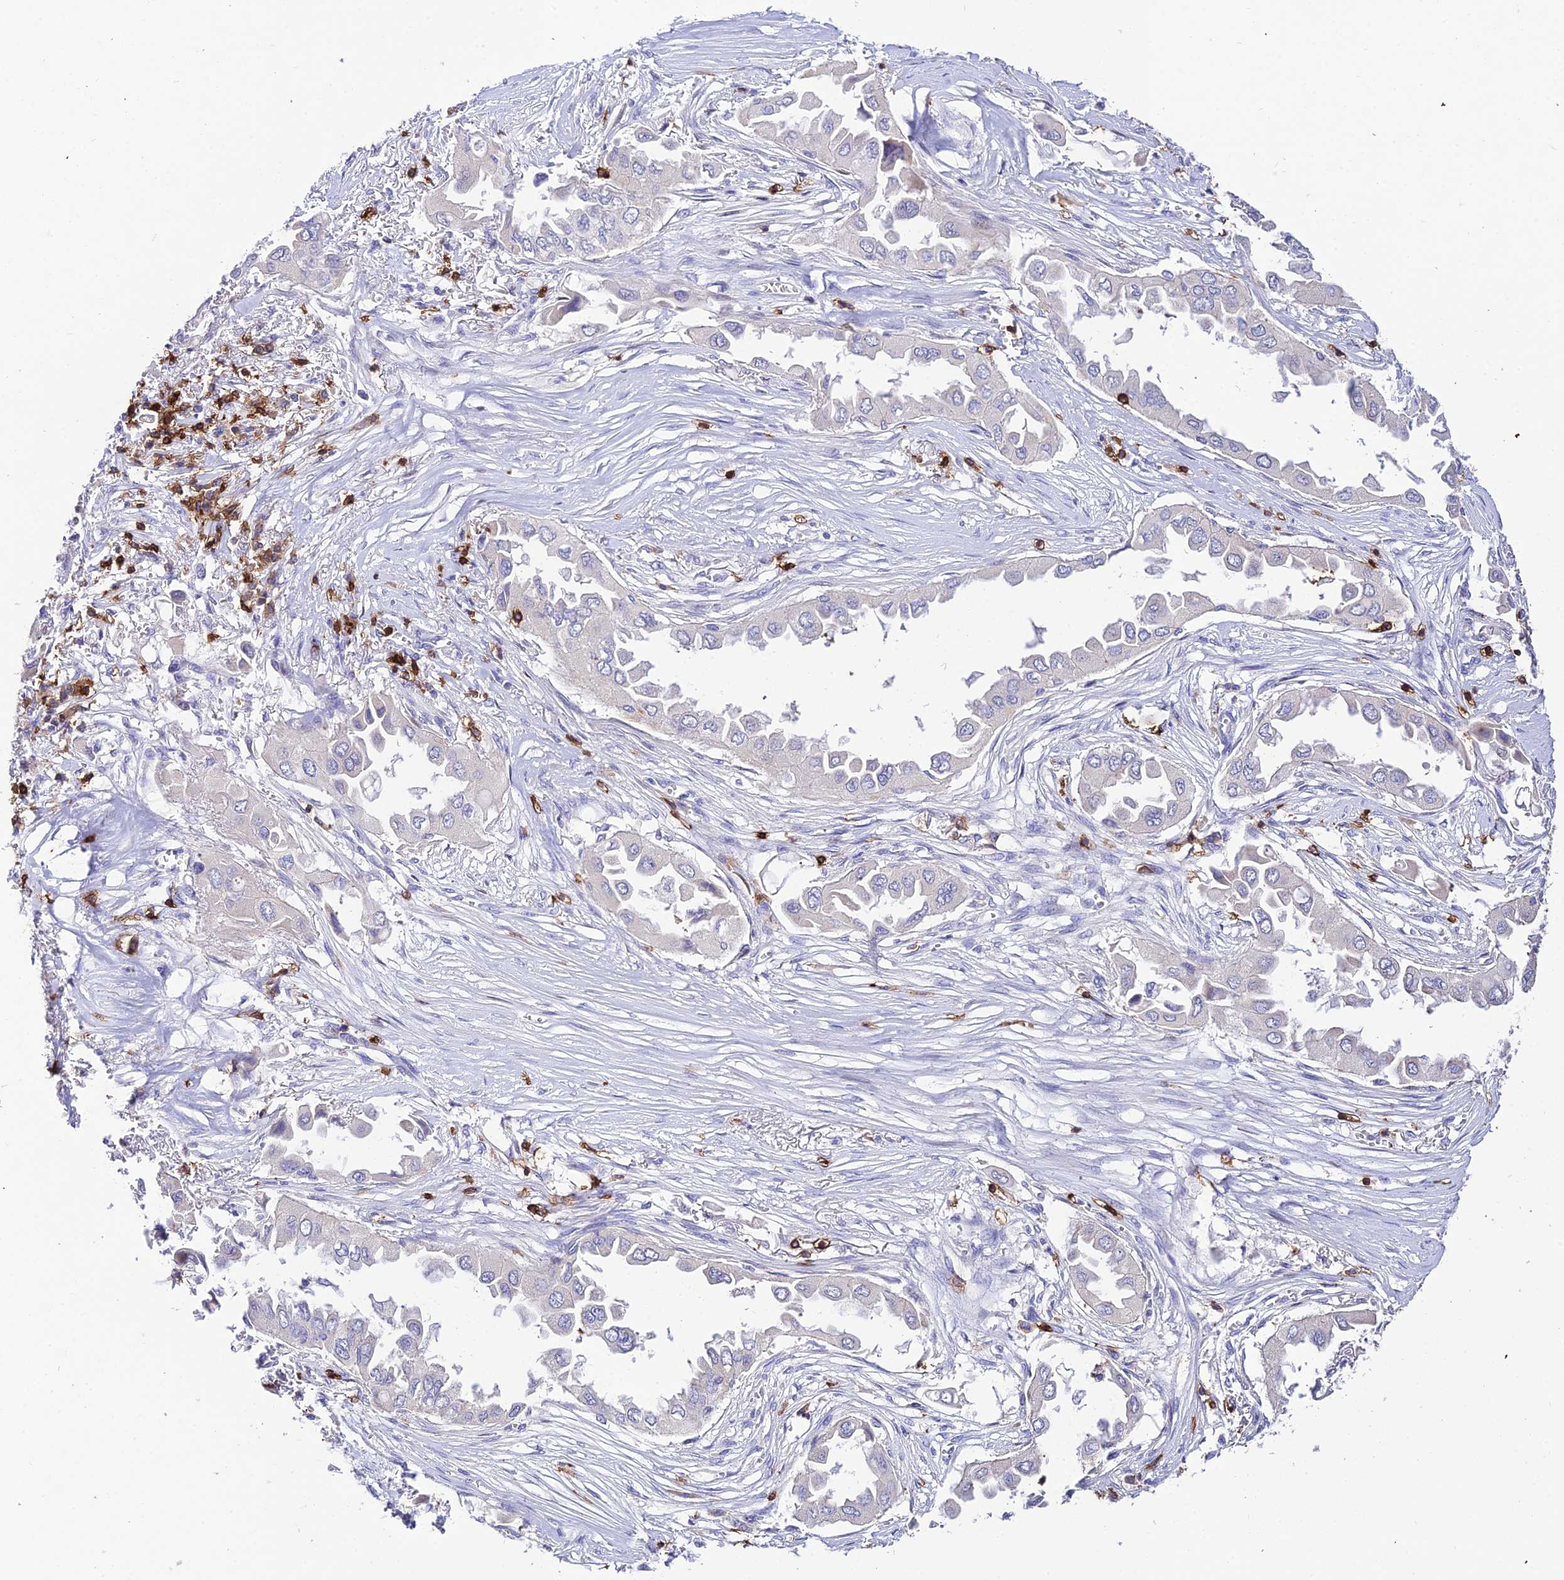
{"staining": {"intensity": "negative", "quantity": "none", "location": "none"}, "tissue": "lung cancer", "cell_type": "Tumor cells", "image_type": "cancer", "snomed": [{"axis": "morphology", "description": "Adenocarcinoma, NOS"}, {"axis": "topography", "description": "Lung"}], "caption": "Immunohistochemistry photomicrograph of neoplastic tissue: human adenocarcinoma (lung) stained with DAB (3,3'-diaminobenzidine) reveals no significant protein expression in tumor cells.", "gene": "PTPRCAP", "patient": {"sex": "female", "age": 76}}